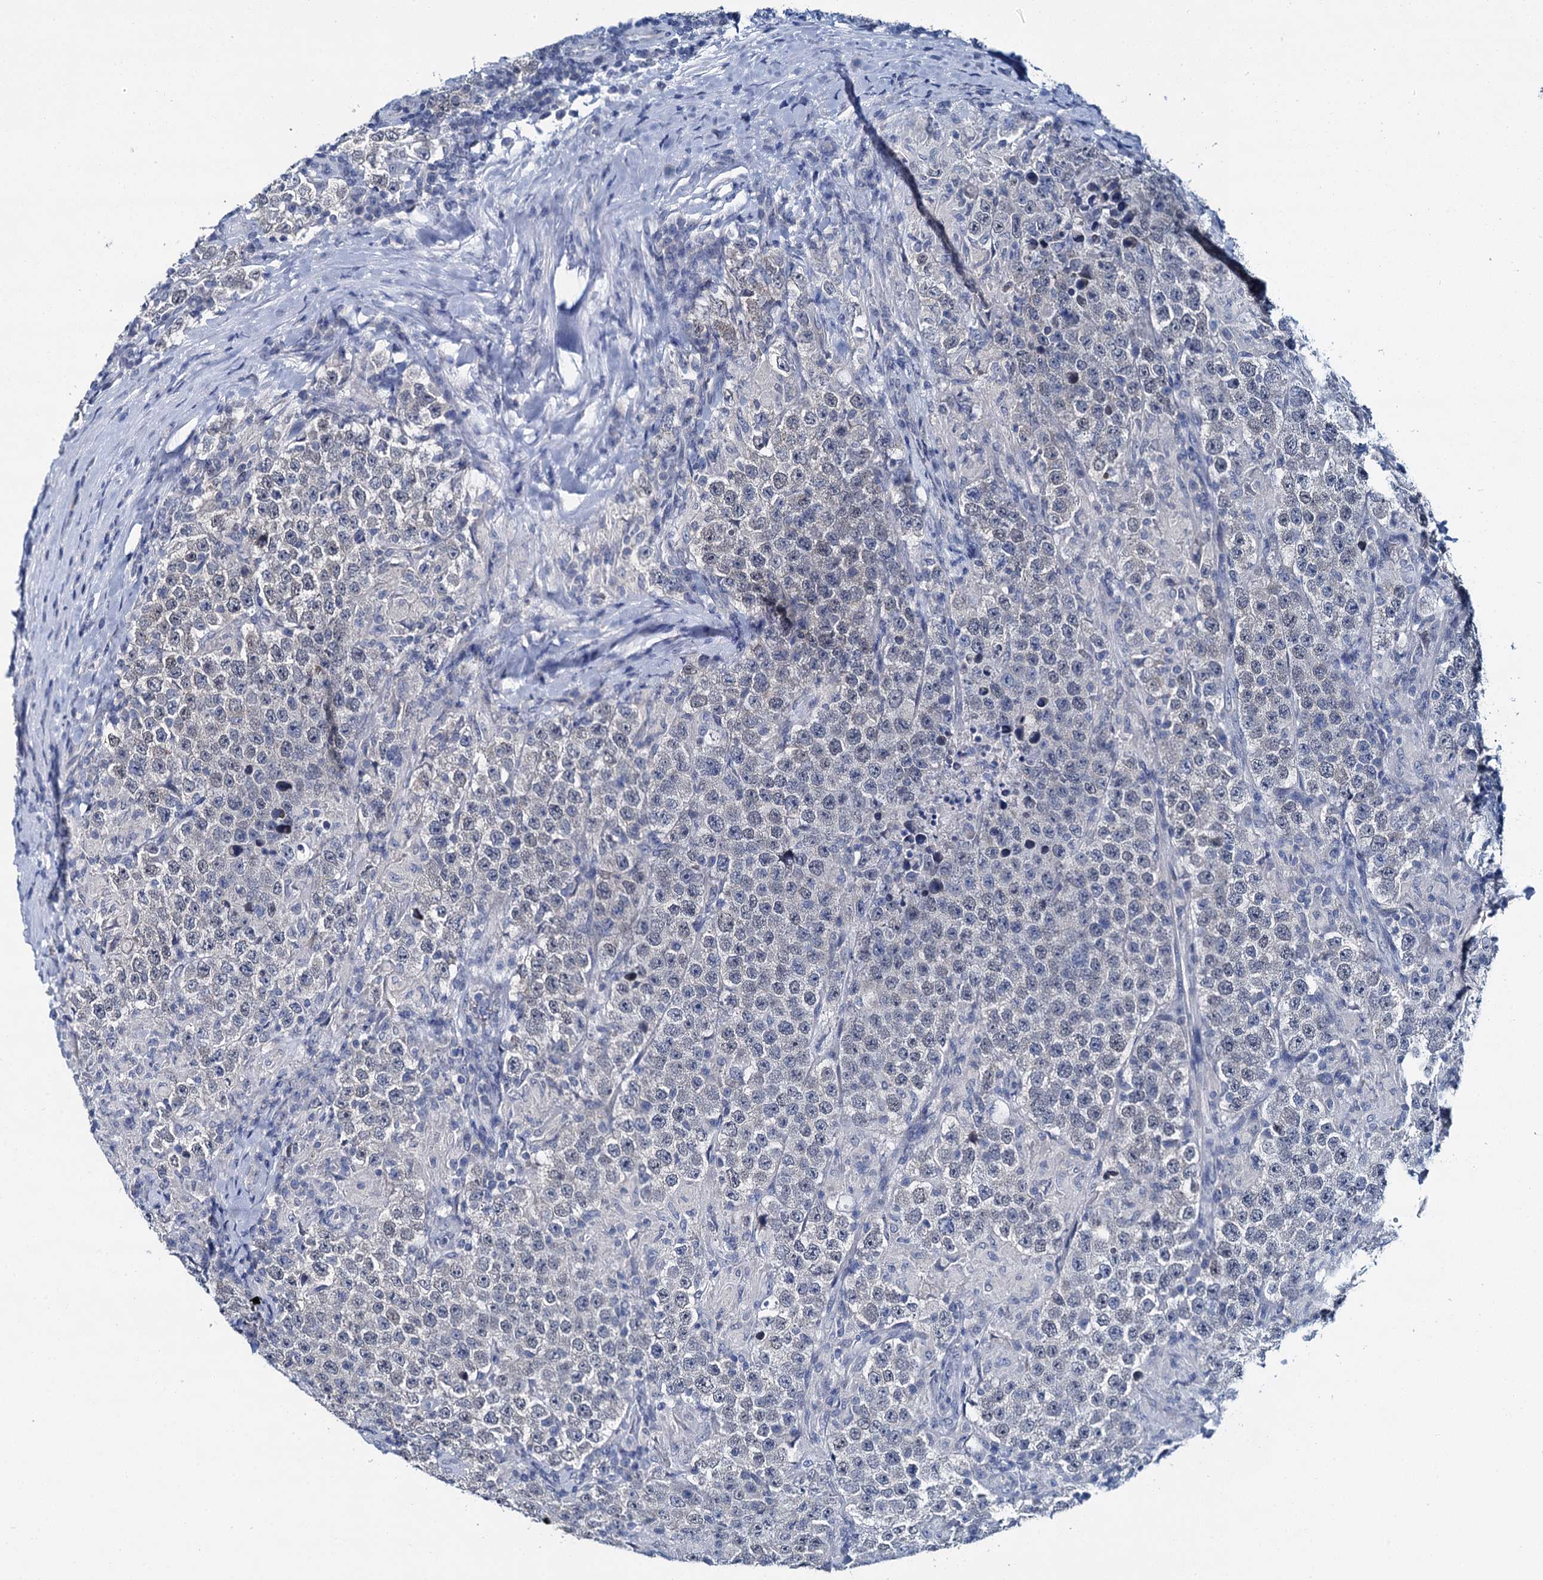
{"staining": {"intensity": "negative", "quantity": "none", "location": "none"}, "tissue": "testis cancer", "cell_type": "Tumor cells", "image_type": "cancer", "snomed": [{"axis": "morphology", "description": "Normal tissue, NOS"}, {"axis": "morphology", "description": "Urothelial carcinoma, High grade"}, {"axis": "morphology", "description": "Seminoma, NOS"}, {"axis": "morphology", "description": "Carcinoma, Embryonal, NOS"}, {"axis": "topography", "description": "Urinary bladder"}, {"axis": "topography", "description": "Testis"}], "caption": "Immunohistochemistry of testis cancer shows no staining in tumor cells.", "gene": "MIOX", "patient": {"sex": "male", "age": 41}}